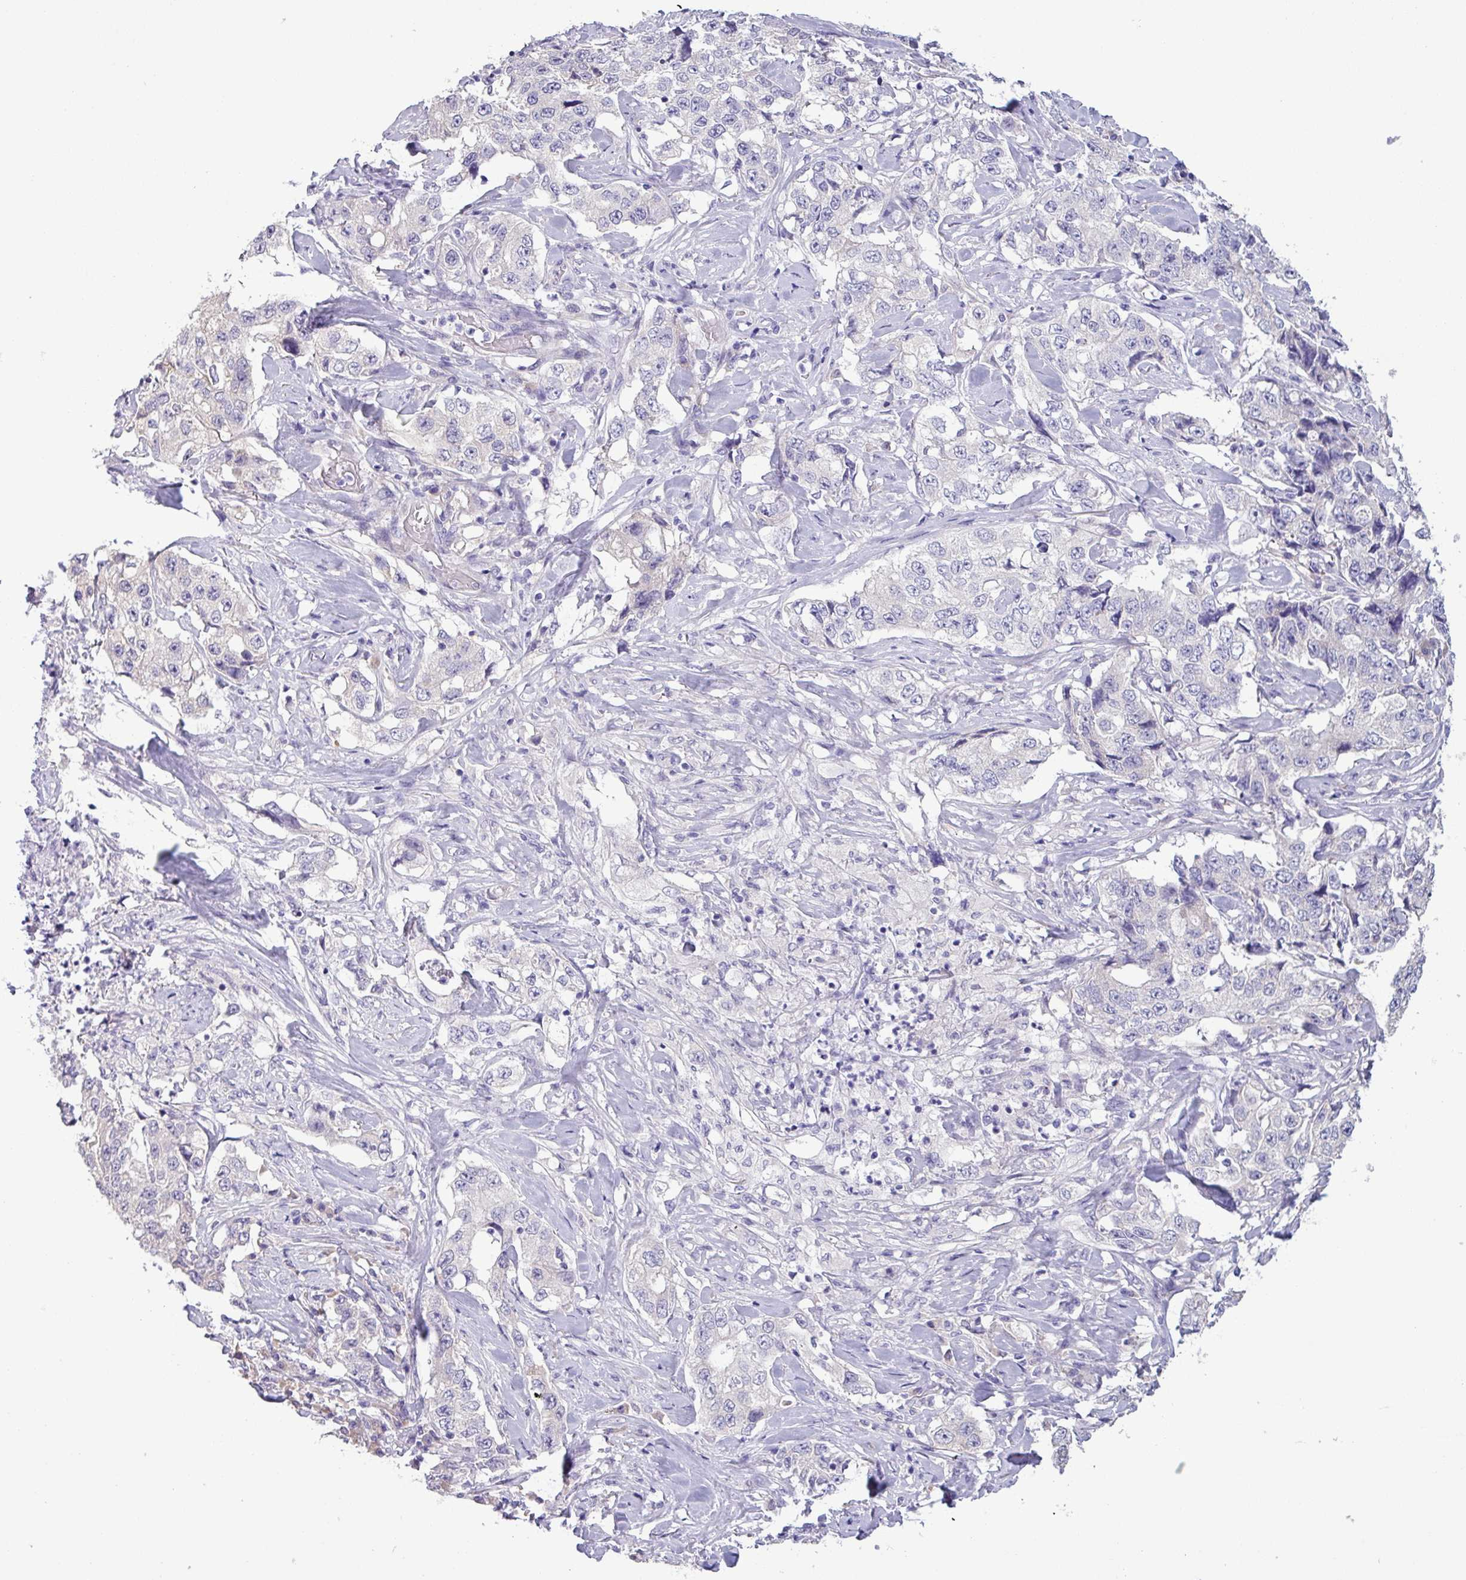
{"staining": {"intensity": "negative", "quantity": "none", "location": "none"}, "tissue": "lung cancer", "cell_type": "Tumor cells", "image_type": "cancer", "snomed": [{"axis": "morphology", "description": "Adenocarcinoma, NOS"}, {"axis": "topography", "description": "Lung"}], "caption": "Photomicrograph shows no significant protein staining in tumor cells of lung adenocarcinoma. (DAB (3,3'-diaminobenzidine) immunohistochemistry (IHC) visualized using brightfield microscopy, high magnification).", "gene": "C20orf27", "patient": {"sex": "female", "age": 51}}